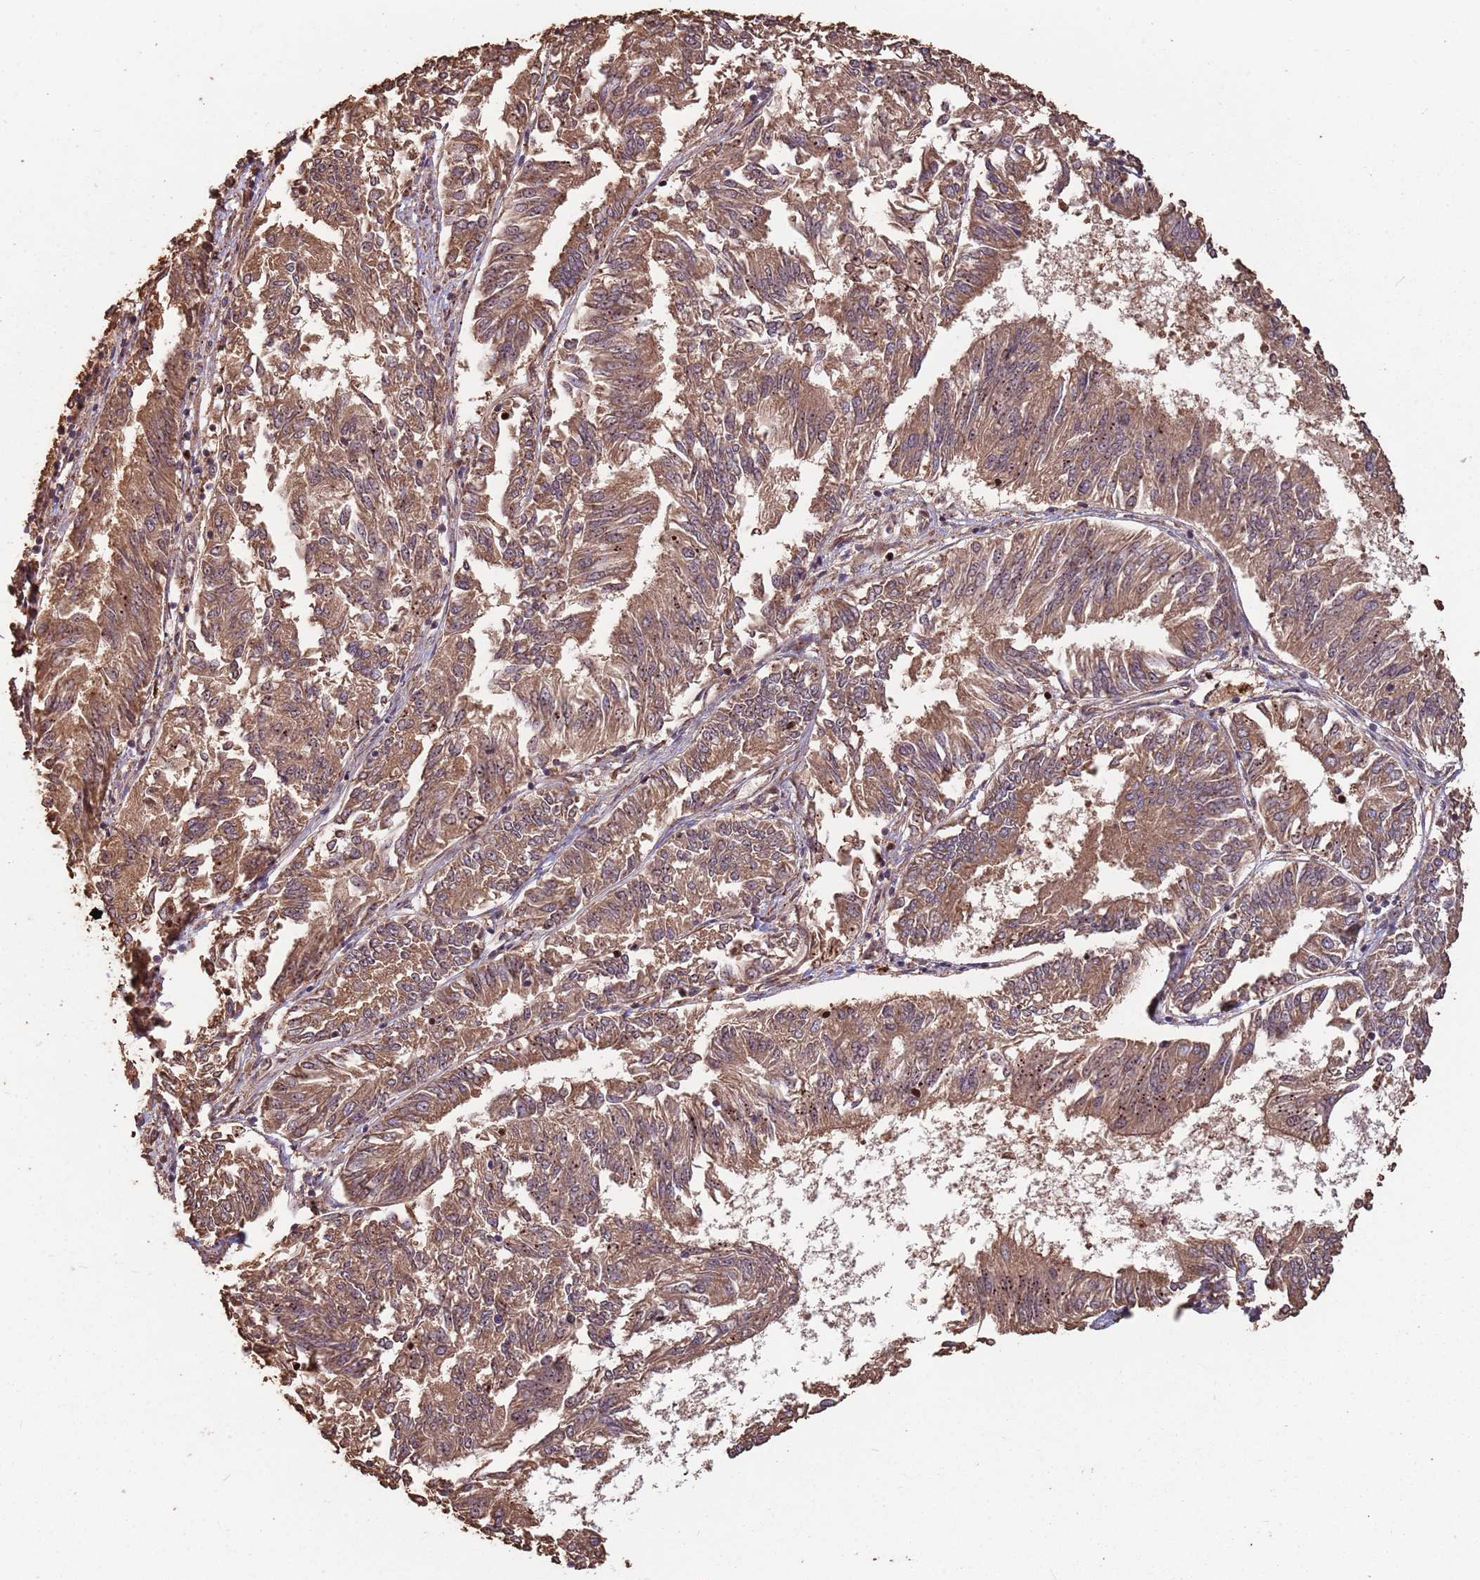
{"staining": {"intensity": "moderate", "quantity": ">75%", "location": "cytoplasmic/membranous"}, "tissue": "endometrial cancer", "cell_type": "Tumor cells", "image_type": "cancer", "snomed": [{"axis": "morphology", "description": "Adenocarcinoma, NOS"}, {"axis": "topography", "description": "Endometrium"}], "caption": "Endometrial cancer stained with immunohistochemistry displays moderate cytoplasmic/membranous expression in about >75% of tumor cells. (DAB IHC with brightfield microscopy, high magnification).", "gene": "ZNF428", "patient": {"sex": "female", "age": 58}}